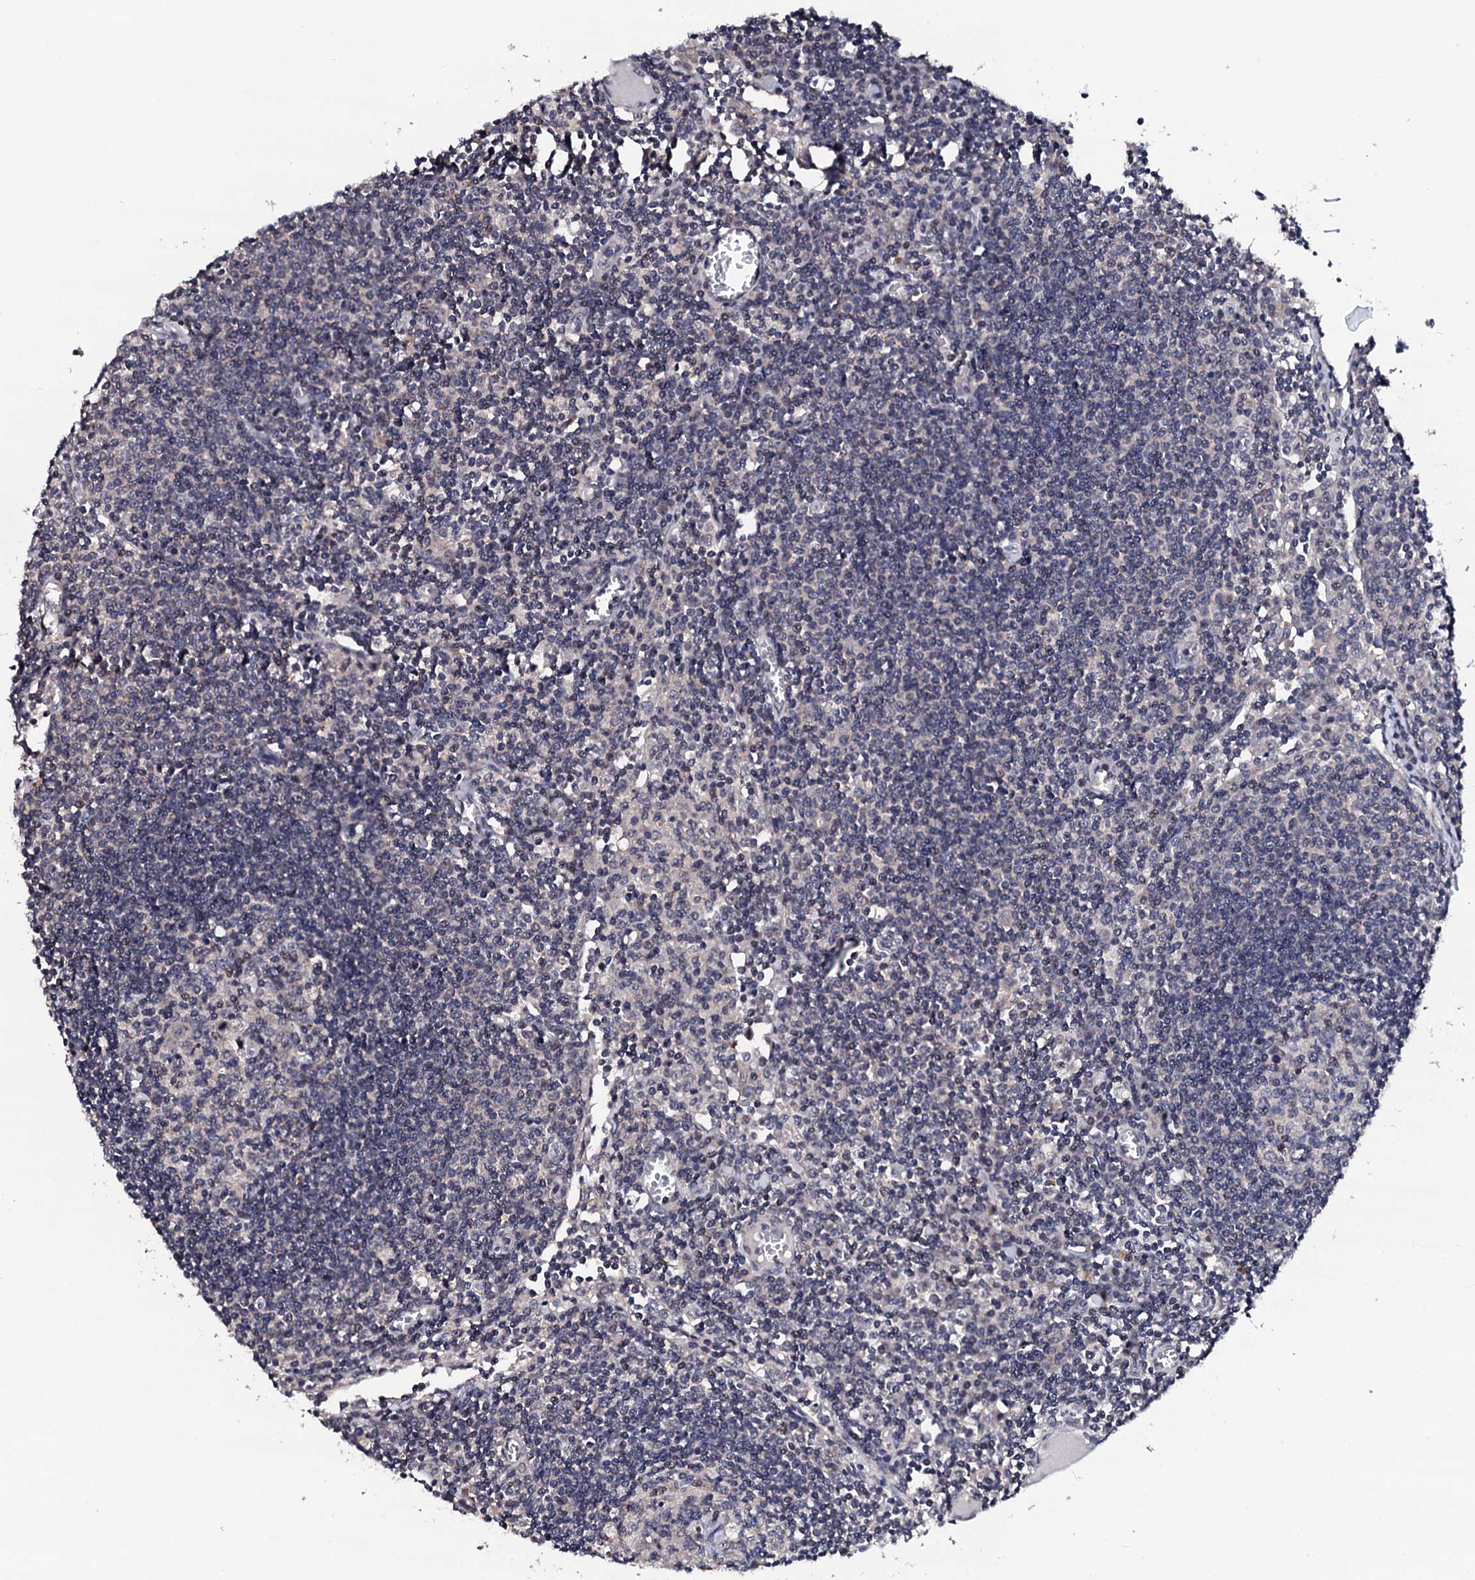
{"staining": {"intensity": "negative", "quantity": "none", "location": "none"}, "tissue": "lymph node", "cell_type": "Germinal center cells", "image_type": "normal", "snomed": [{"axis": "morphology", "description": "Normal tissue, NOS"}, {"axis": "topography", "description": "Lymph node"}], "caption": "A histopathology image of lymph node stained for a protein exhibits no brown staining in germinal center cells. (Immunohistochemistry, brightfield microscopy, high magnification).", "gene": "EDC3", "patient": {"sex": "female", "age": 55}}